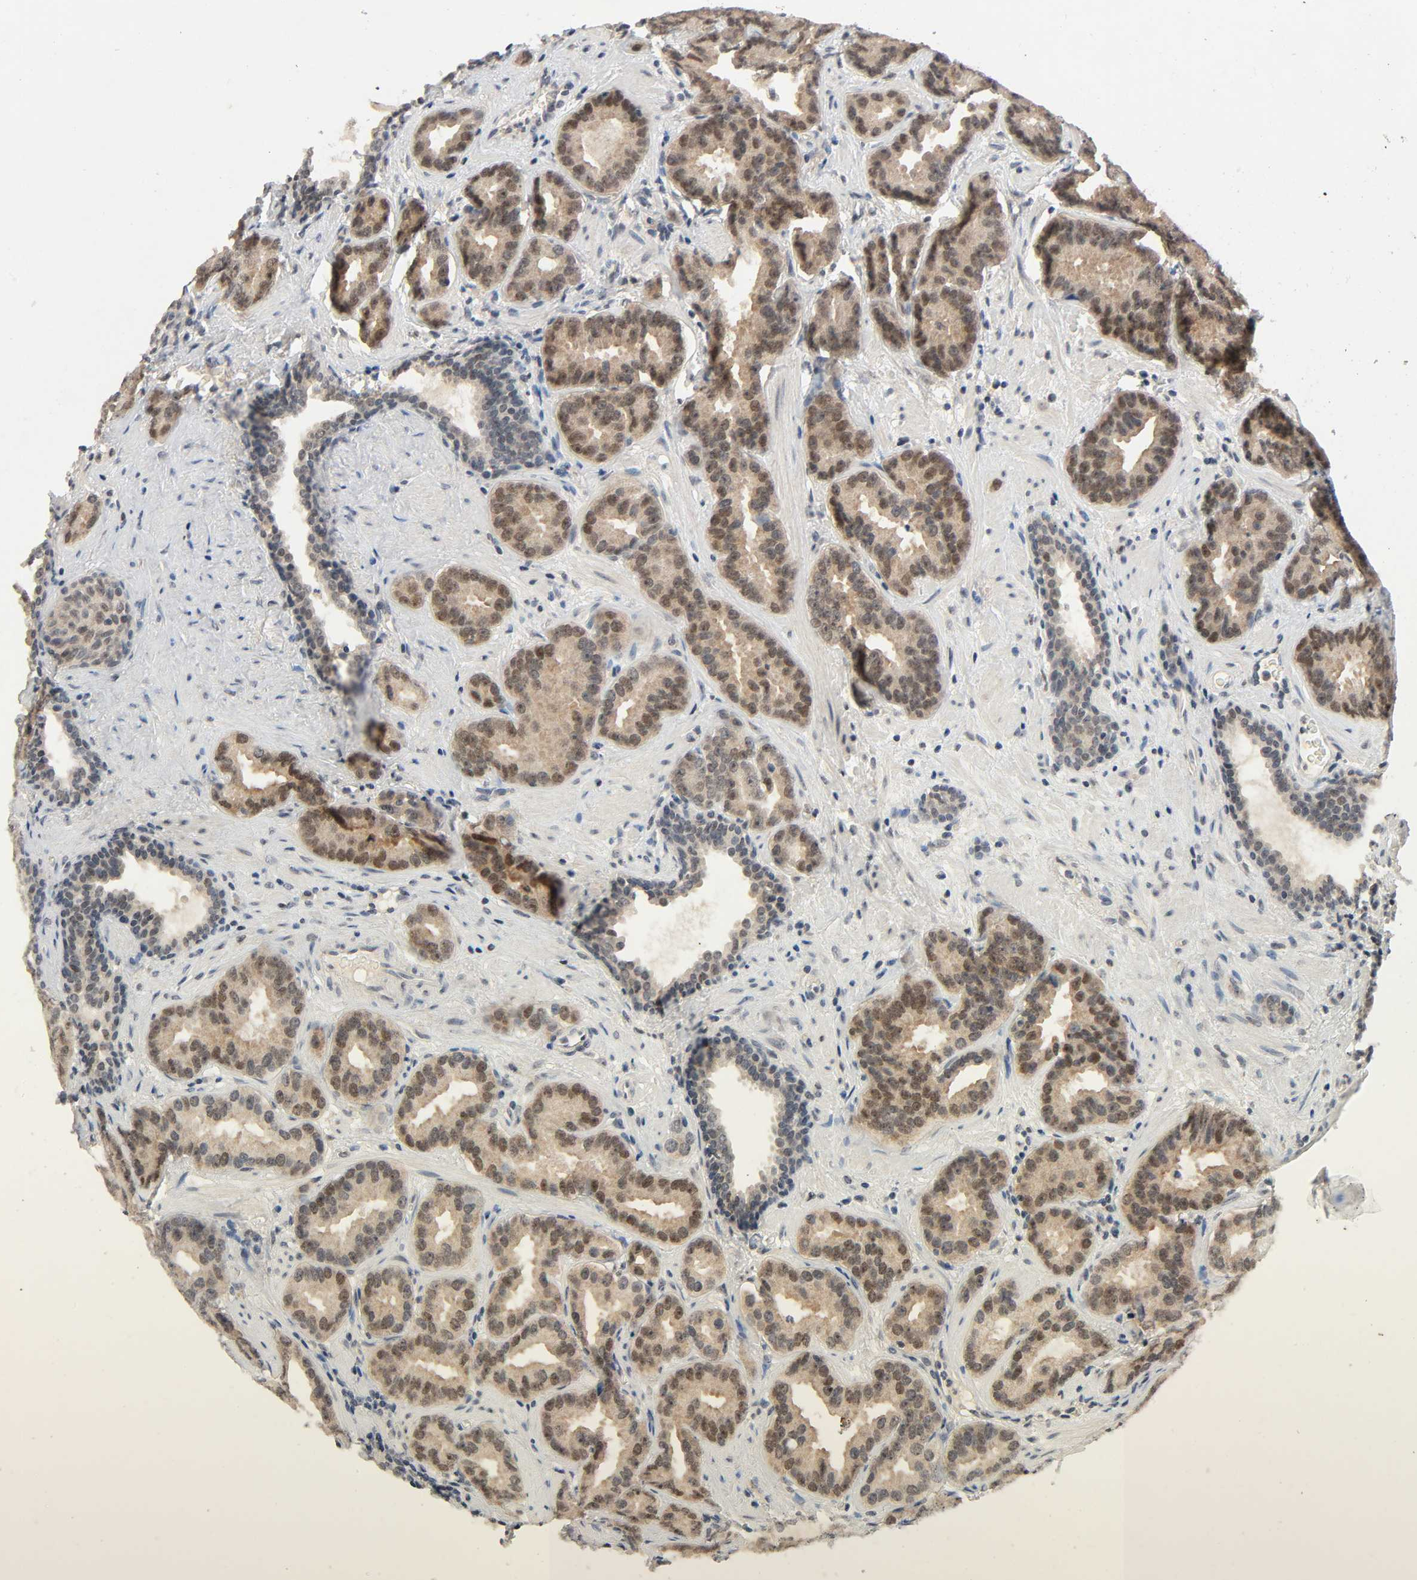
{"staining": {"intensity": "moderate", "quantity": ">75%", "location": "cytoplasmic/membranous,nuclear"}, "tissue": "prostate cancer", "cell_type": "Tumor cells", "image_type": "cancer", "snomed": [{"axis": "morphology", "description": "Adenocarcinoma, Low grade"}, {"axis": "topography", "description": "Prostate"}], "caption": "A photomicrograph of prostate adenocarcinoma (low-grade) stained for a protein exhibits moderate cytoplasmic/membranous and nuclear brown staining in tumor cells. (IHC, brightfield microscopy, high magnification).", "gene": "MAPKAPK5", "patient": {"sex": "male", "age": 59}}